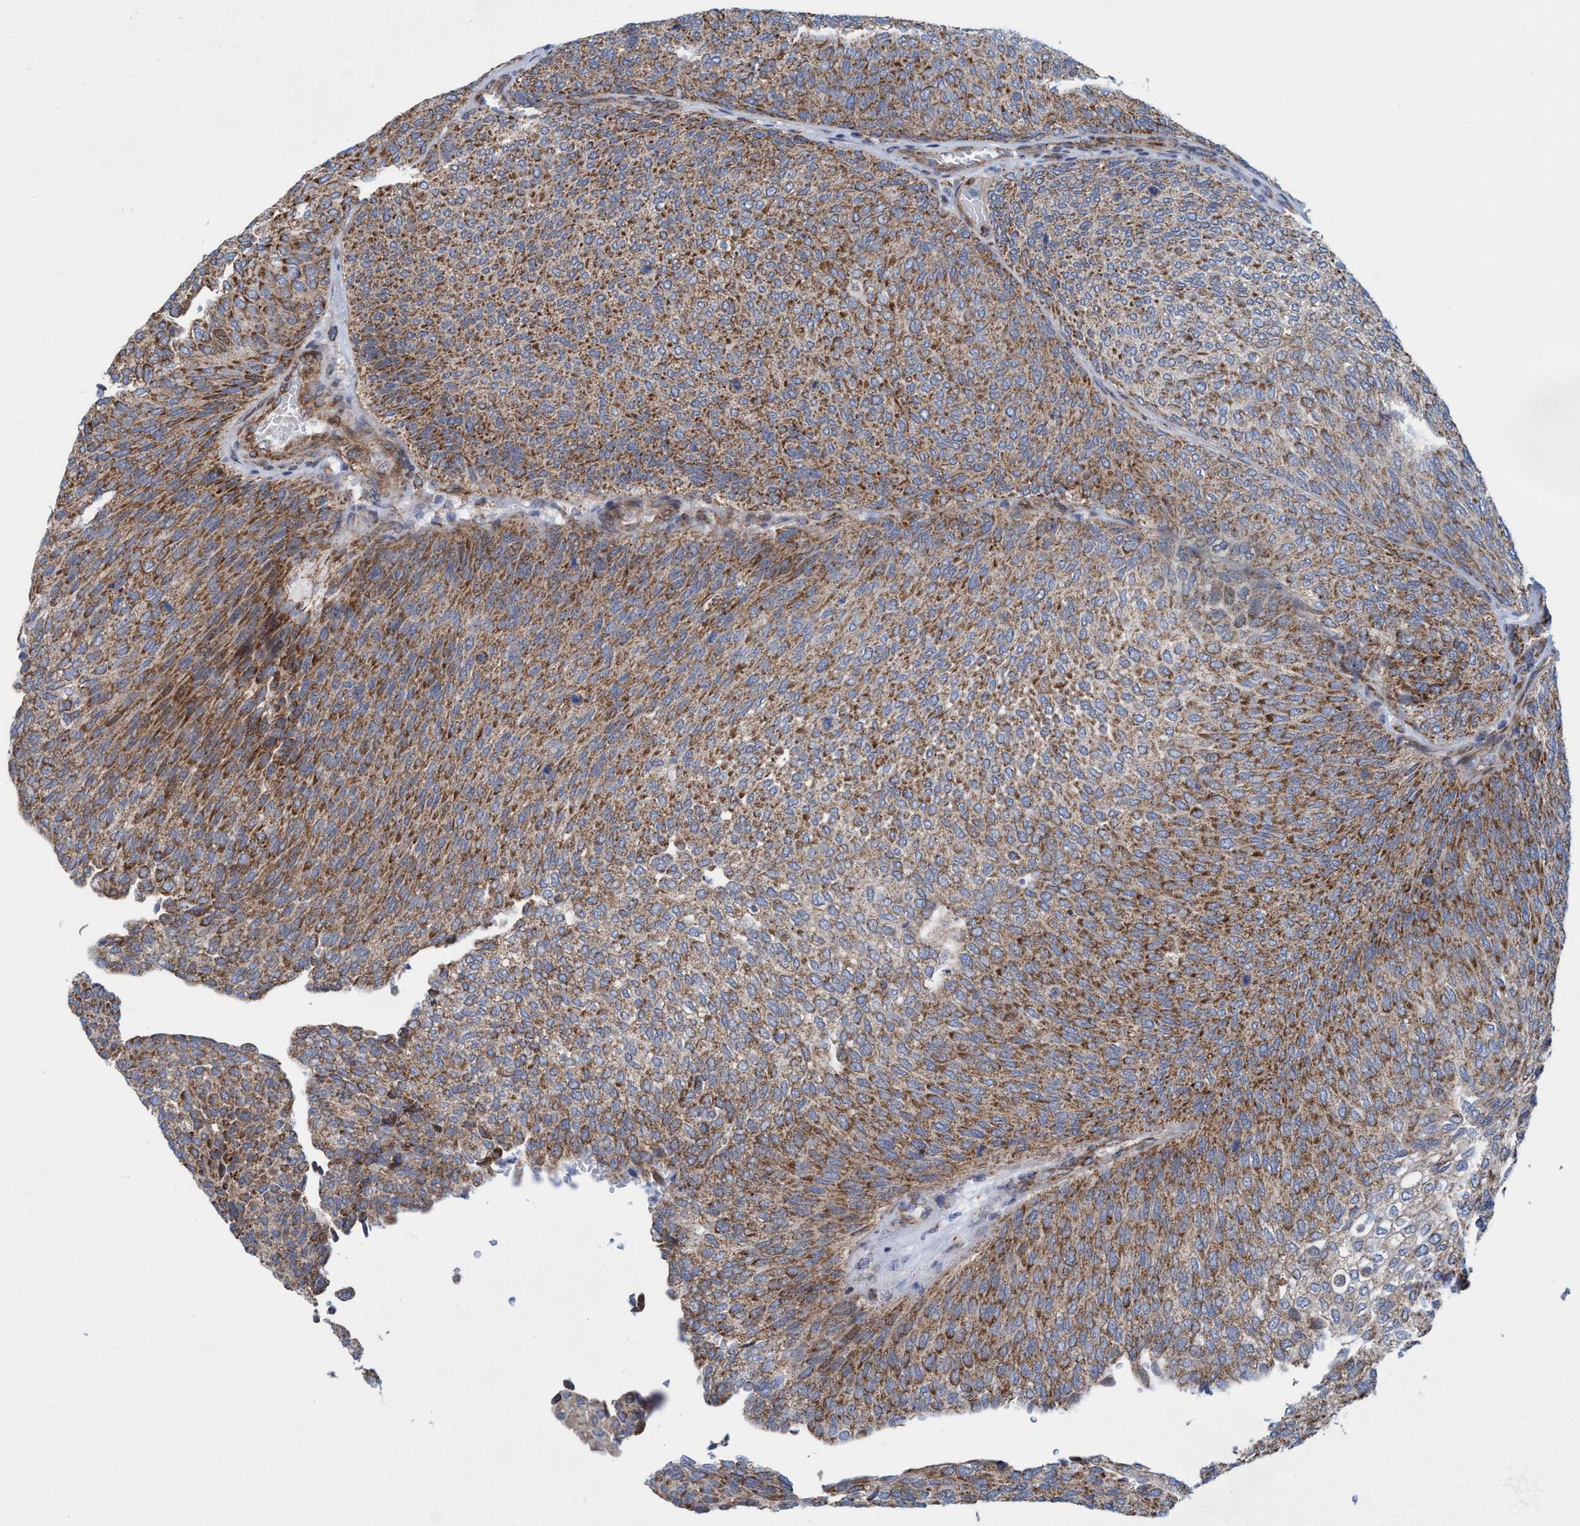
{"staining": {"intensity": "moderate", "quantity": ">75%", "location": "cytoplasmic/membranous"}, "tissue": "urothelial cancer", "cell_type": "Tumor cells", "image_type": "cancer", "snomed": [{"axis": "morphology", "description": "Urothelial carcinoma, Low grade"}, {"axis": "topography", "description": "Urinary bladder"}], "caption": "A brown stain labels moderate cytoplasmic/membranous staining of a protein in low-grade urothelial carcinoma tumor cells.", "gene": "POLR1F", "patient": {"sex": "female", "age": 79}}